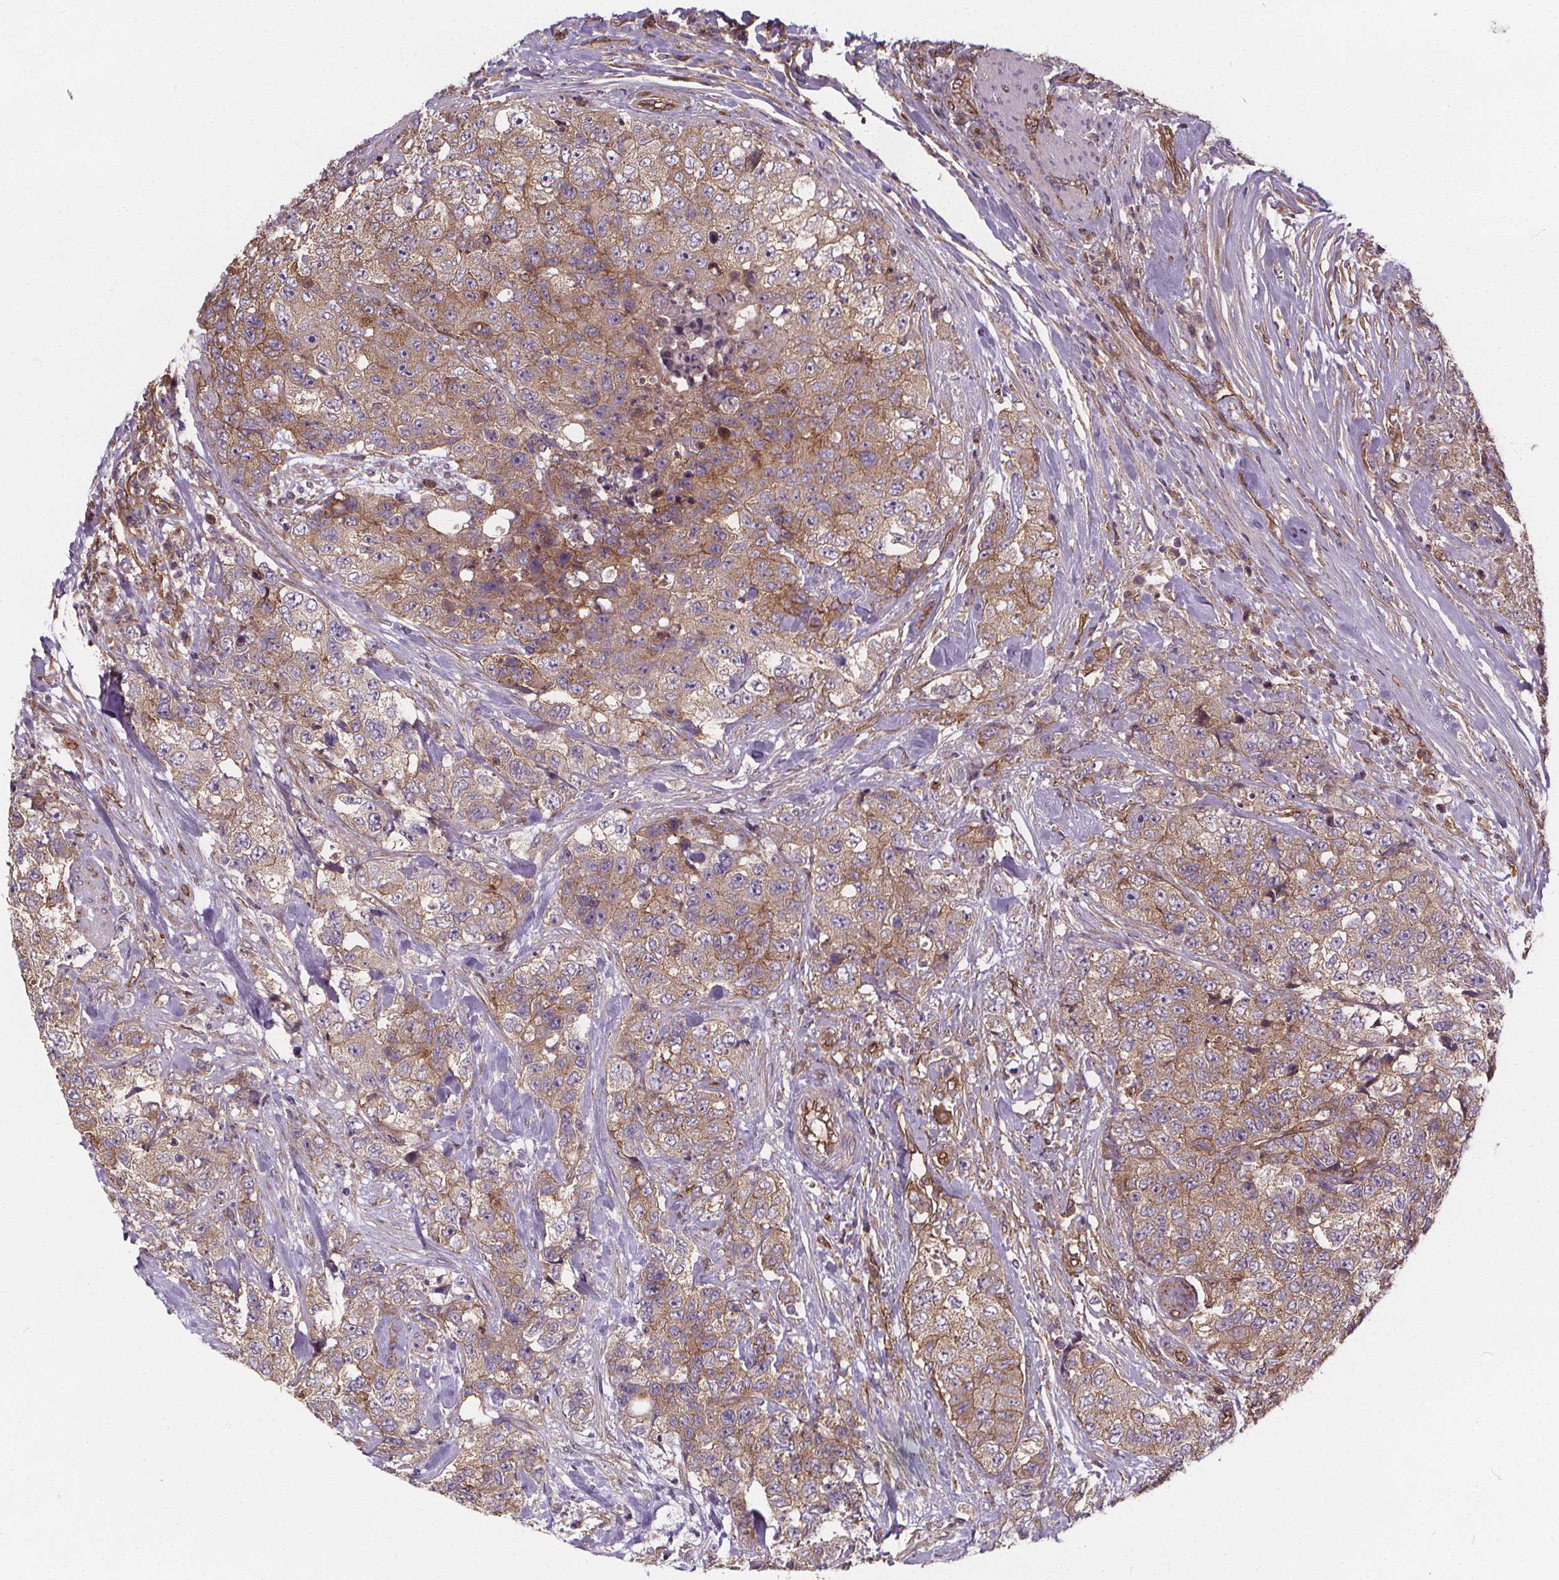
{"staining": {"intensity": "moderate", "quantity": ">75%", "location": "cytoplasmic/membranous"}, "tissue": "urothelial cancer", "cell_type": "Tumor cells", "image_type": "cancer", "snomed": [{"axis": "morphology", "description": "Urothelial carcinoma, High grade"}, {"axis": "topography", "description": "Urinary bladder"}], "caption": "This photomicrograph demonstrates immunohistochemistry staining of urothelial cancer, with medium moderate cytoplasmic/membranous staining in about >75% of tumor cells.", "gene": "CLINT1", "patient": {"sex": "female", "age": 78}}